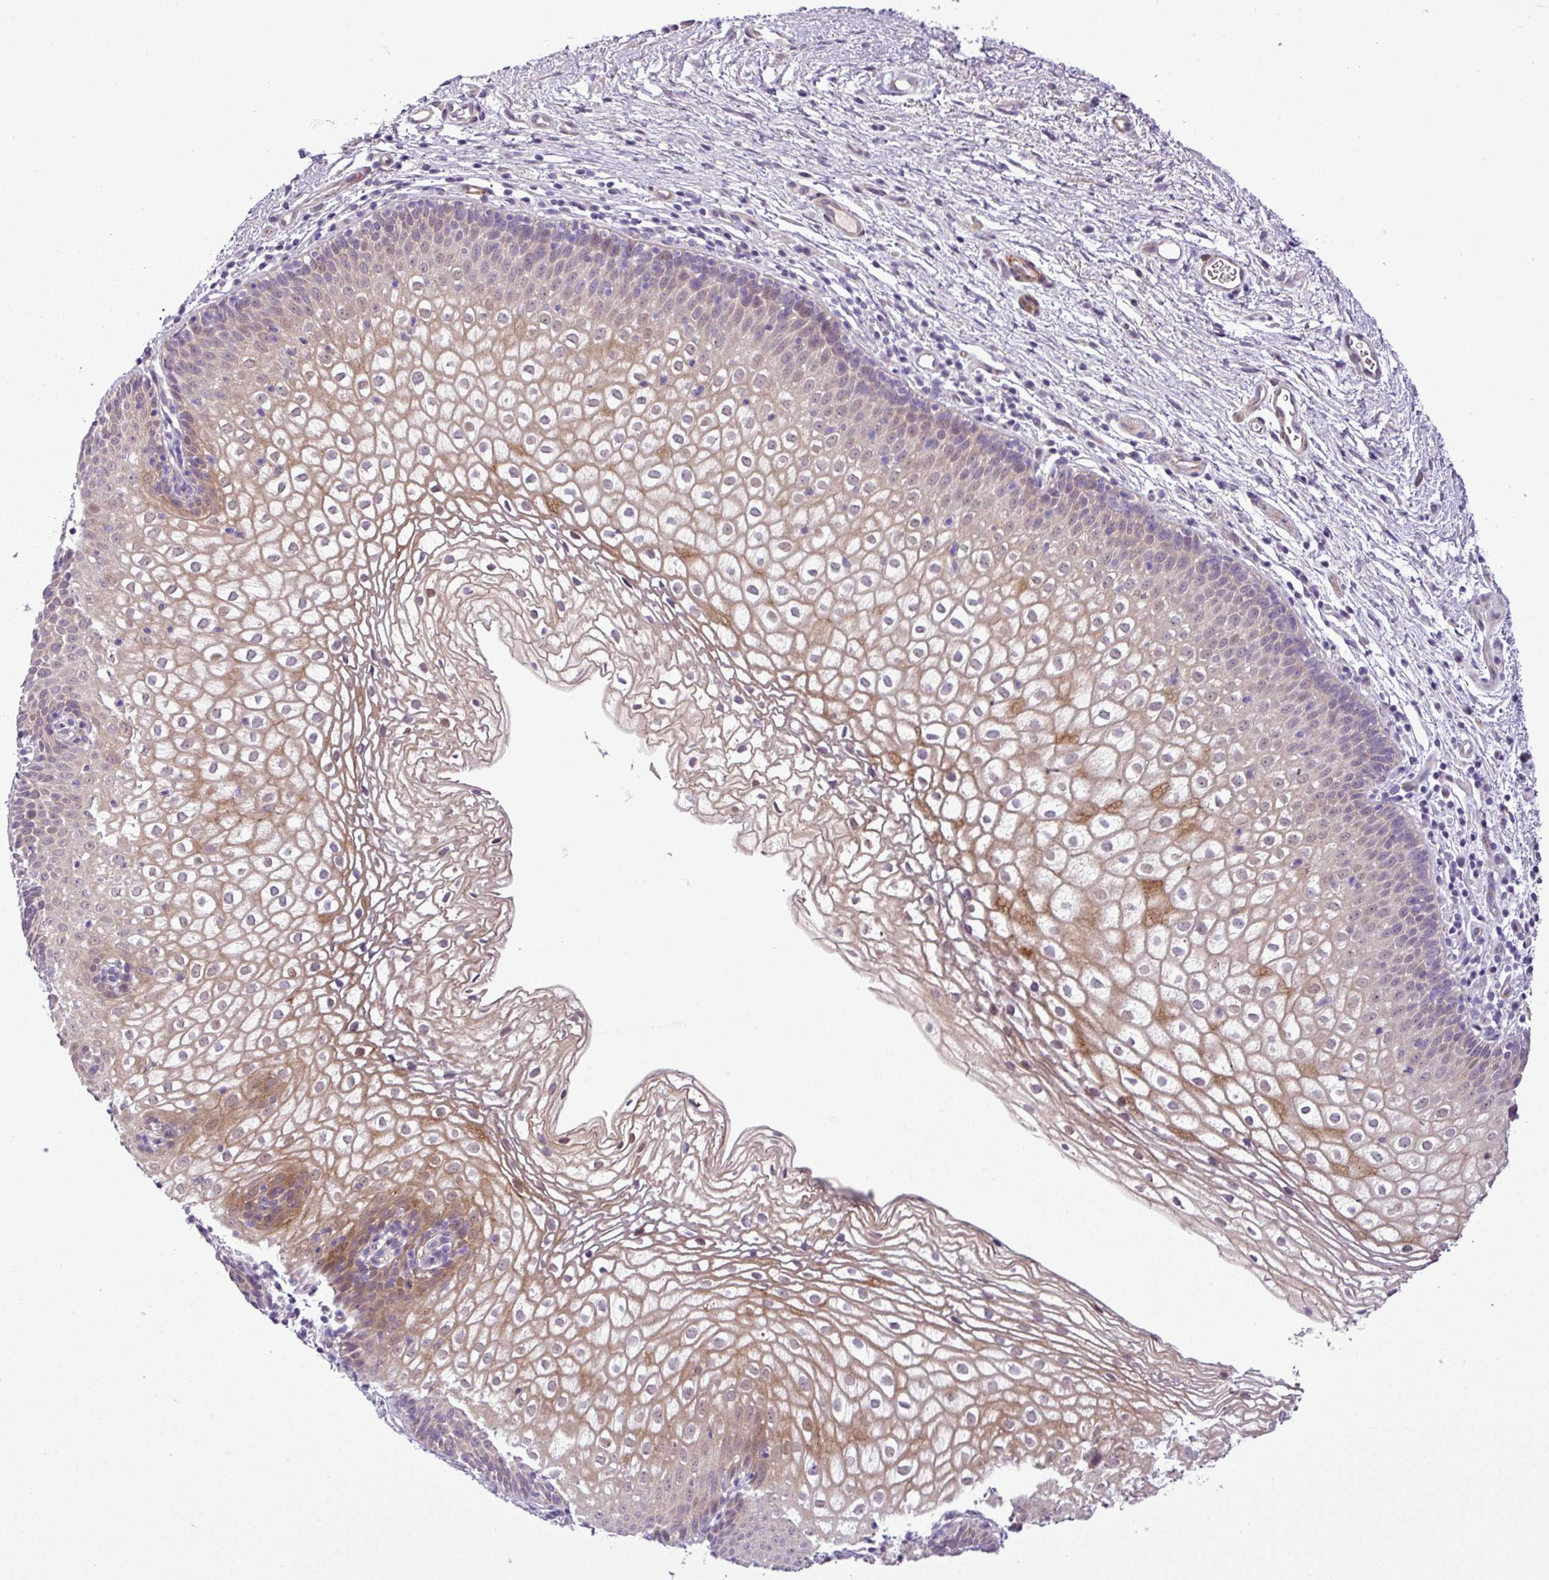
{"staining": {"intensity": "moderate", "quantity": "<25%", "location": "cytoplasmic/membranous"}, "tissue": "vagina", "cell_type": "Squamous epithelial cells", "image_type": "normal", "snomed": [{"axis": "morphology", "description": "Normal tissue, NOS"}, {"axis": "topography", "description": "Vagina"}], "caption": "Immunohistochemistry (IHC) (DAB (3,3'-diaminobenzidine)) staining of unremarkable vagina demonstrates moderate cytoplasmic/membranous protein positivity in approximately <25% of squamous epithelial cells.", "gene": "NBEAL2", "patient": {"sex": "female", "age": 47}}